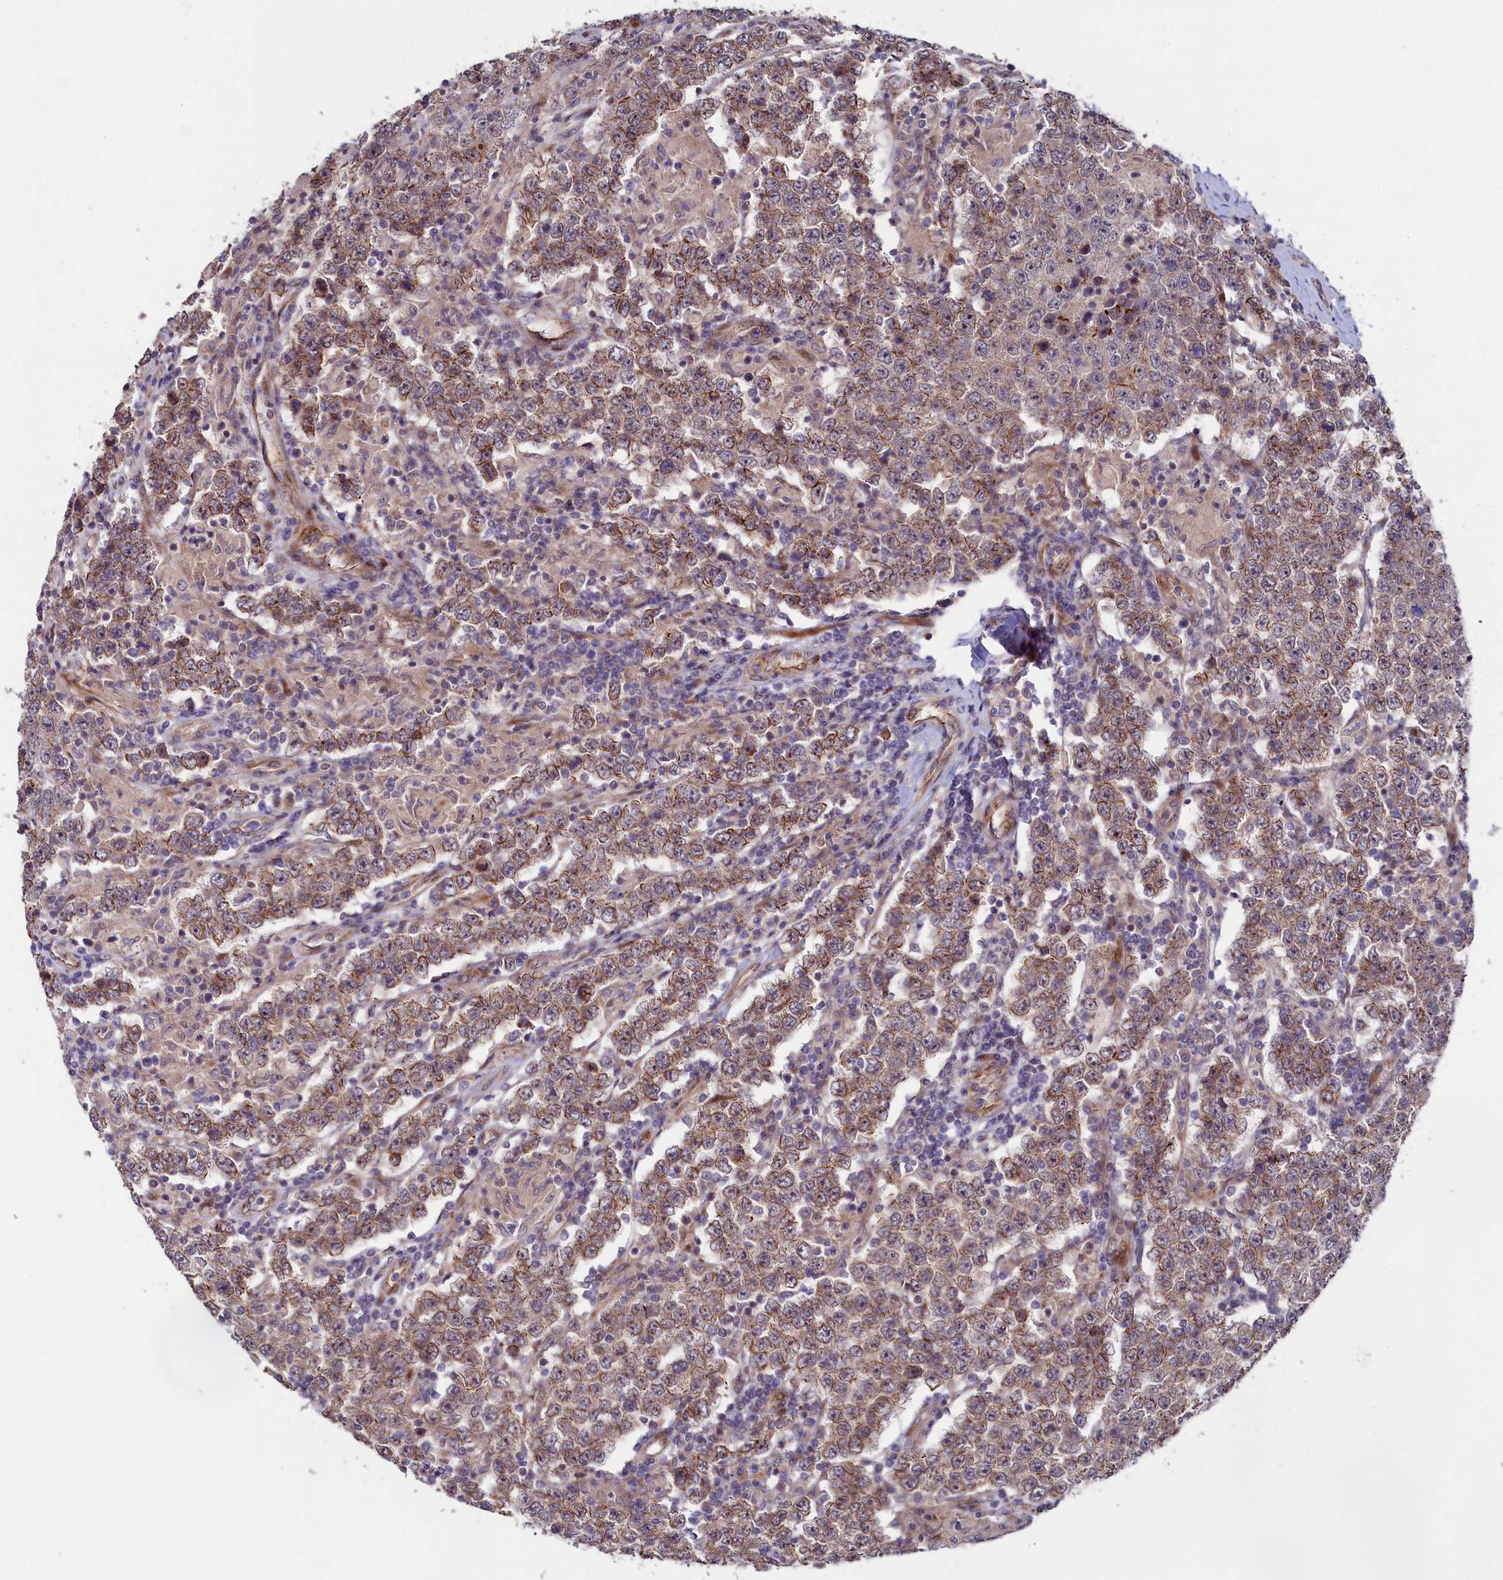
{"staining": {"intensity": "moderate", "quantity": ">75%", "location": "cytoplasmic/membranous"}, "tissue": "testis cancer", "cell_type": "Tumor cells", "image_type": "cancer", "snomed": [{"axis": "morphology", "description": "Normal tissue, NOS"}, {"axis": "morphology", "description": "Urothelial carcinoma, High grade"}, {"axis": "morphology", "description": "Seminoma, NOS"}, {"axis": "morphology", "description": "Carcinoma, Embryonal, NOS"}, {"axis": "topography", "description": "Urinary bladder"}, {"axis": "topography", "description": "Testis"}], "caption": "Immunohistochemical staining of human seminoma (testis) reveals medium levels of moderate cytoplasmic/membranous protein positivity in approximately >75% of tumor cells.", "gene": "PIK3C3", "patient": {"sex": "male", "age": 41}}